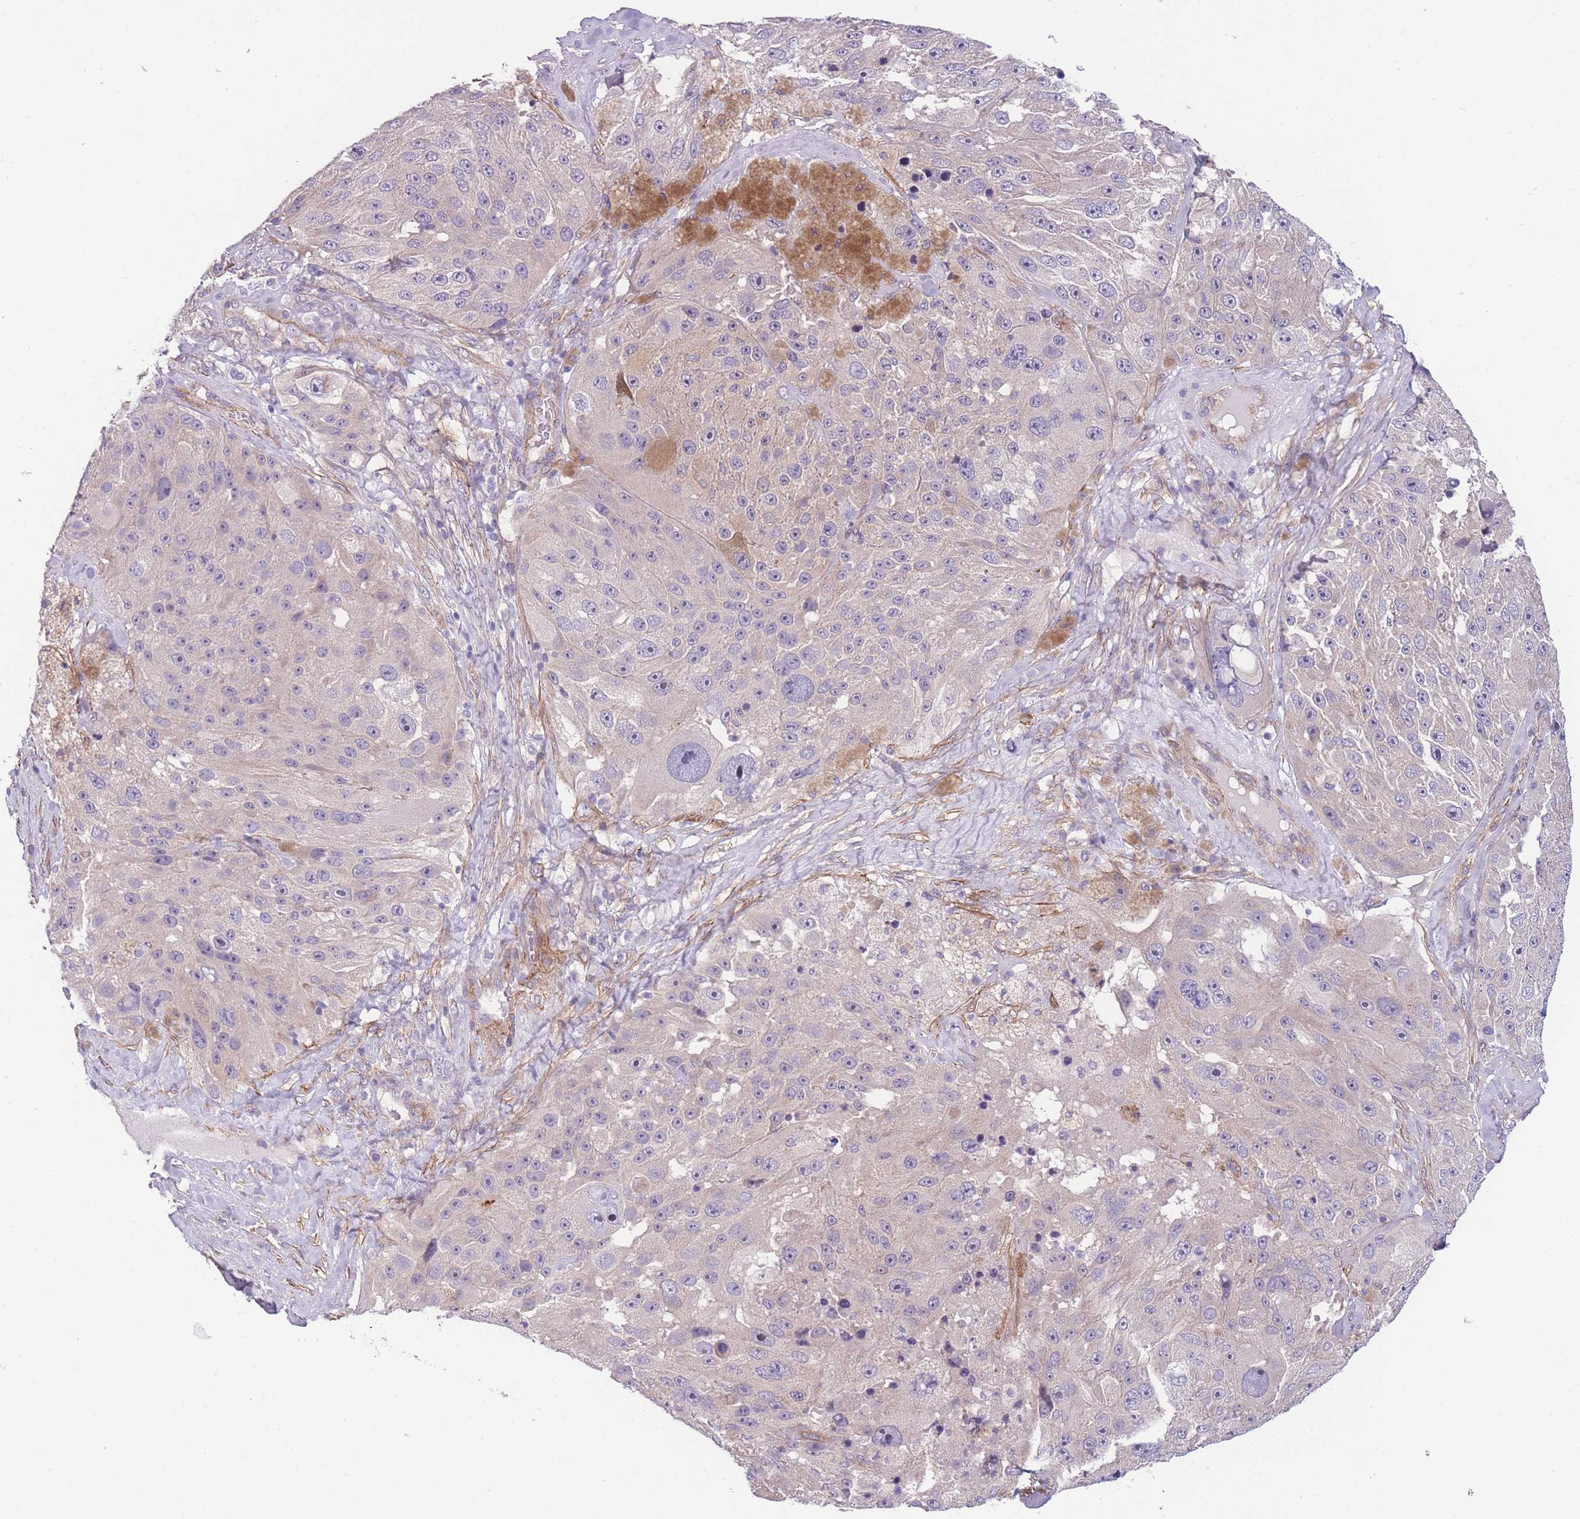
{"staining": {"intensity": "negative", "quantity": "none", "location": "none"}, "tissue": "melanoma", "cell_type": "Tumor cells", "image_type": "cancer", "snomed": [{"axis": "morphology", "description": "Malignant melanoma, Metastatic site"}, {"axis": "topography", "description": "Lymph node"}], "caption": "Tumor cells show no significant protein expression in melanoma.", "gene": "FAM124A", "patient": {"sex": "male", "age": 62}}